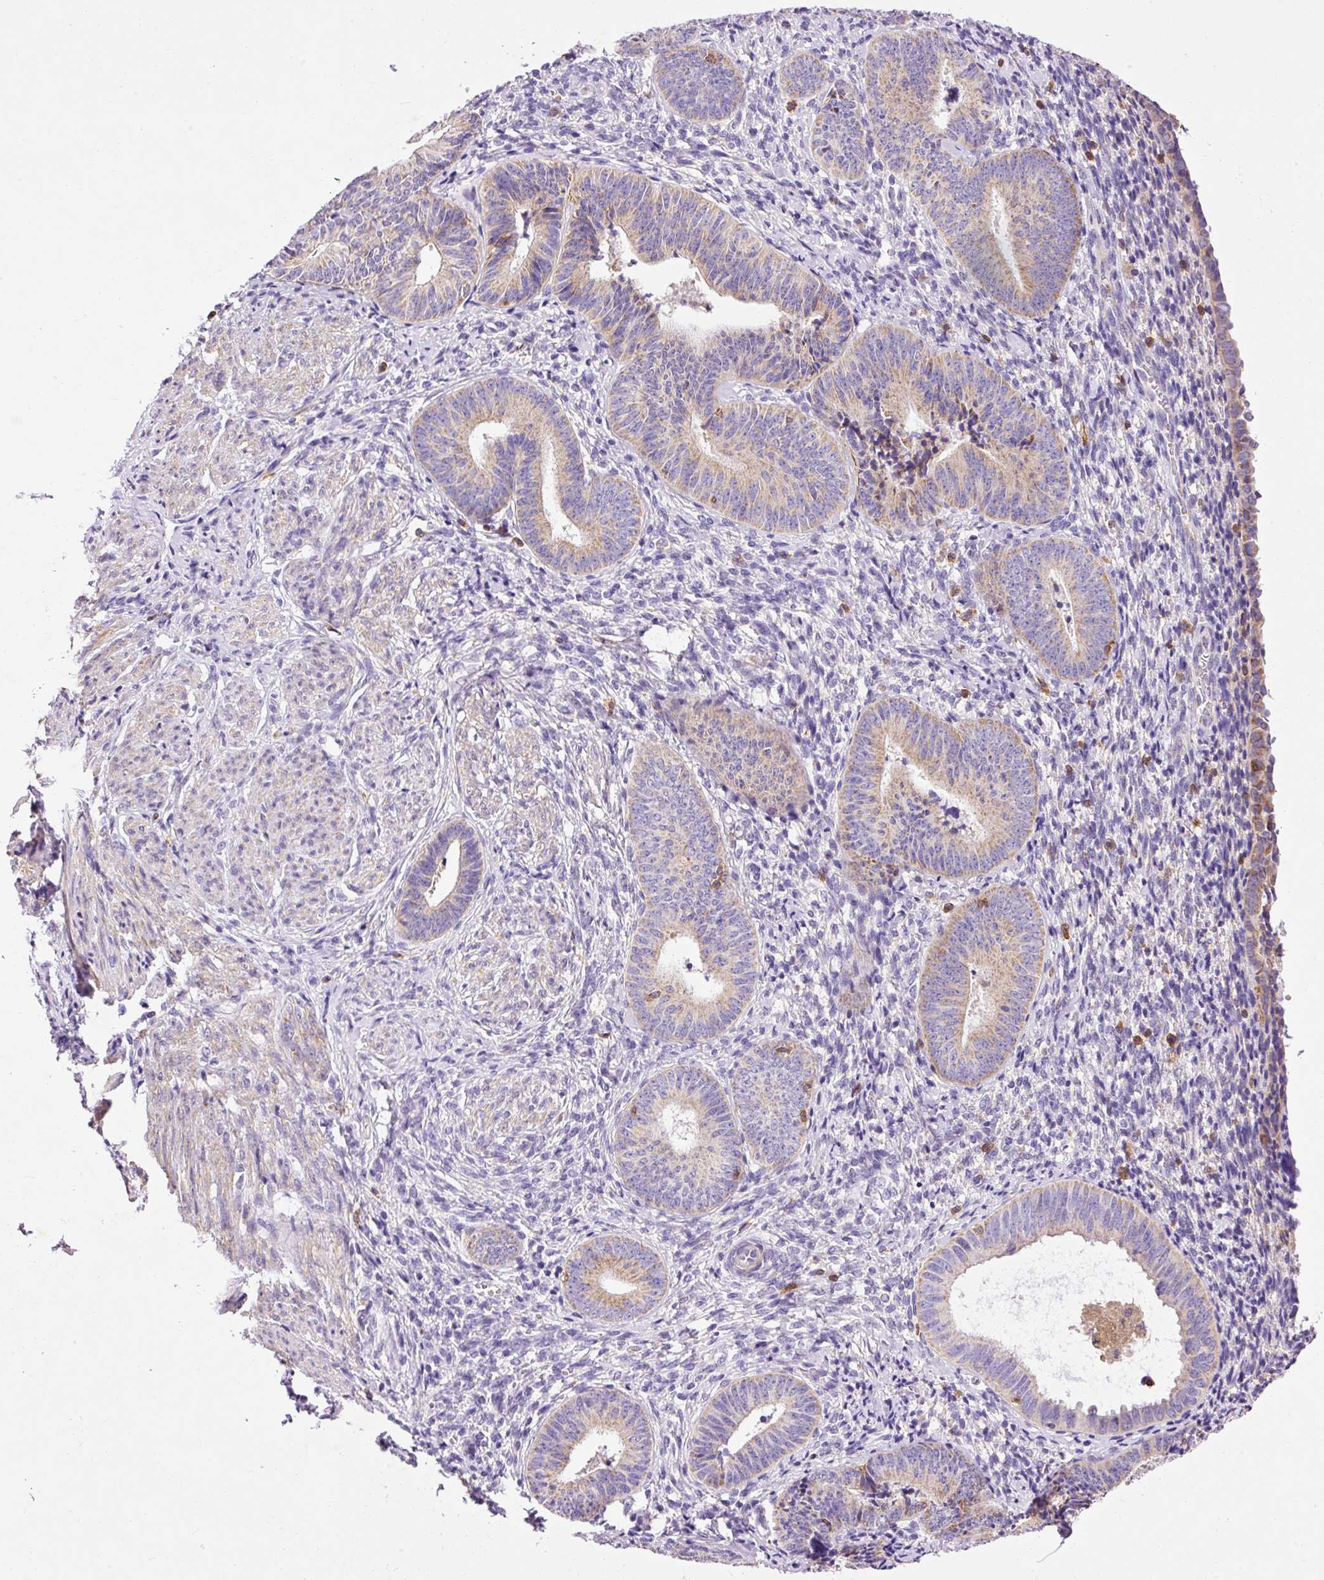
{"staining": {"intensity": "weak", "quantity": "25%-75%", "location": "cytoplasmic/membranous"}, "tissue": "cervical cancer", "cell_type": "Tumor cells", "image_type": "cancer", "snomed": [{"axis": "morphology", "description": "Squamous cell carcinoma, NOS"}, {"axis": "topography", "description": "Cervix"}], "caption": "The image shows immunohistochemical staining of cervical cancer (squamous cell carcinoma). There is weak cytoplasmic/membranous positivity is present in about 25%-75% of tumor cells.", "gene": "IMMT", "patient": {"sex": "female", "age": 59}}